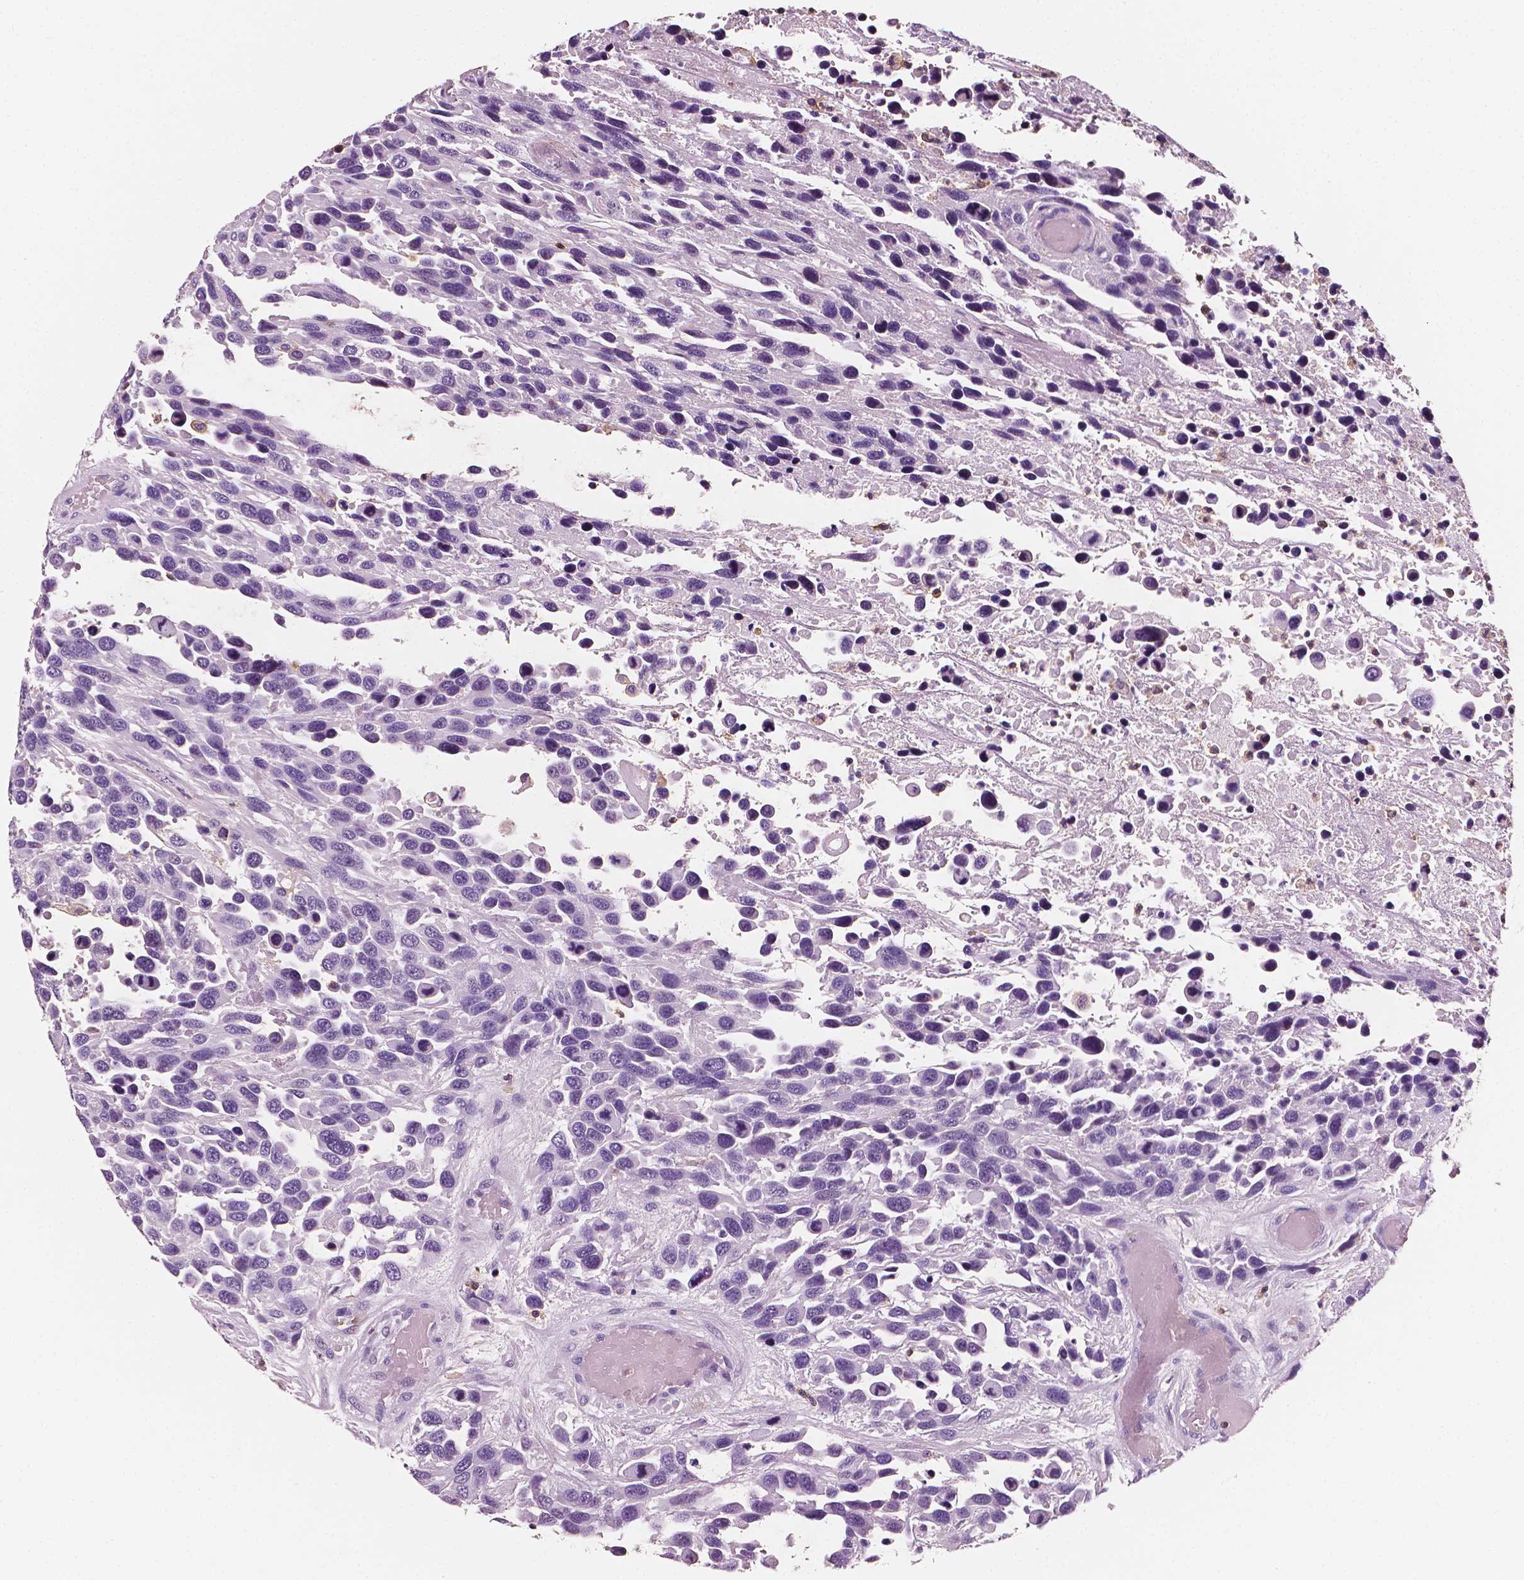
{"staining": {"intensity": "negative", "quantity": "none", "location": "none"}, "tissue": "urothelial cancer", "cell_type": "Tumor cells", "image_type": "cancer", "snomed": [{"axis": "morphology", "description": "Urothelial carcinoma, High grade"}, {"axis": "topography", "description": "Urinary bladder"}], "caption": "The immunohistochemistry micrograph has no significant staining in tumor cells of urothelial carcinoma (high-grade) tissue. (Brightfield microscopy of DAB (3,3'-diaminobenzidine) immunohistochemistry (IHC) at high magnification).", "gene": "PTPRC", "patient": {"sex": "female", "age": 70}}